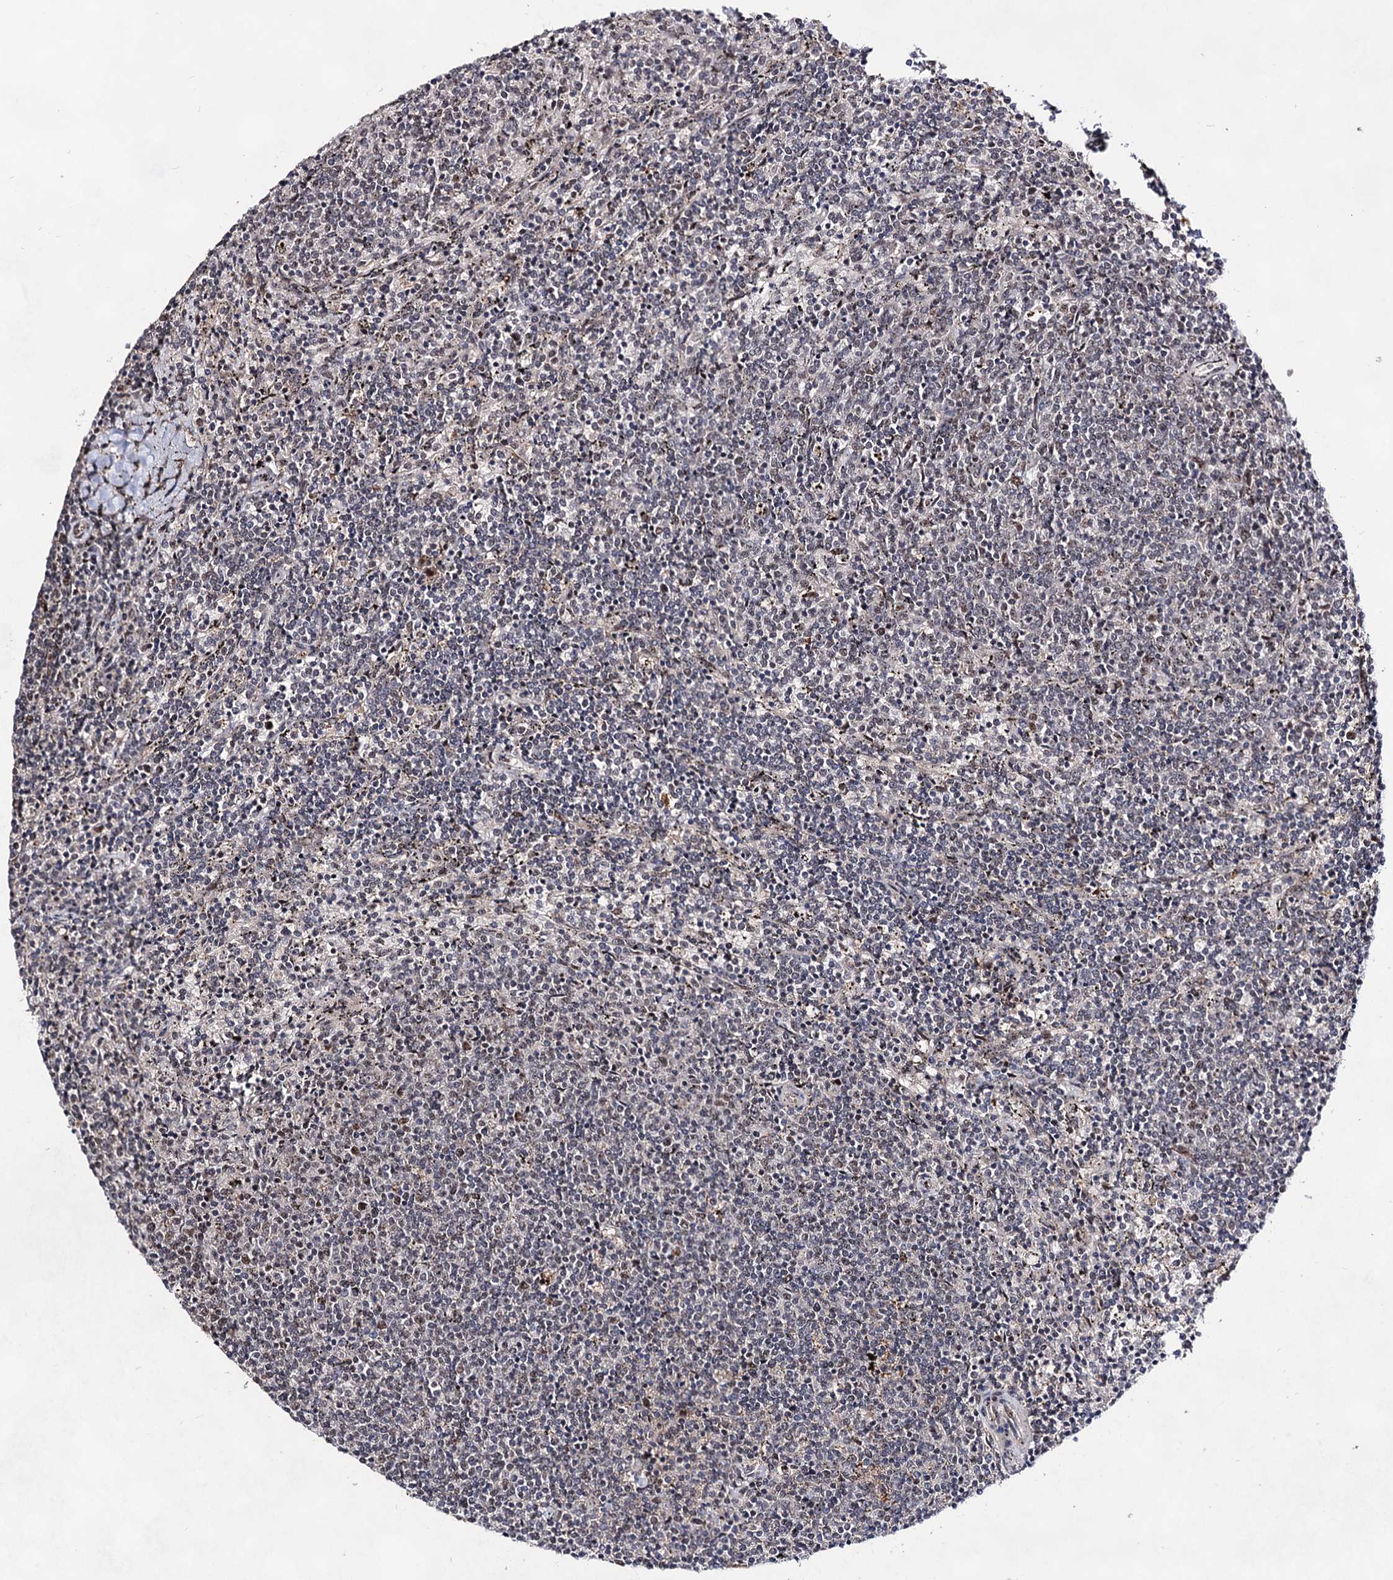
{"staining": {"intensity": "negative", "quantity": "none", "location": "none"}, "tissue": "lymphoma", "cell_type": "Tumor cells", "image_type": "cancer", "snomed": [{"axis": "morphology", "description": "Malignant lymphoma, non-Hodgkin's type, Low grade"}, {"axis": "topography", "description": "Spleen"}], "caption": "Tumor cells show no significant protein positivity in low-grade malignant lymphoma, non-Hodgkin's type.", "gene": "EXOSC10", "patient": {"sex": "female", "age": 50}}